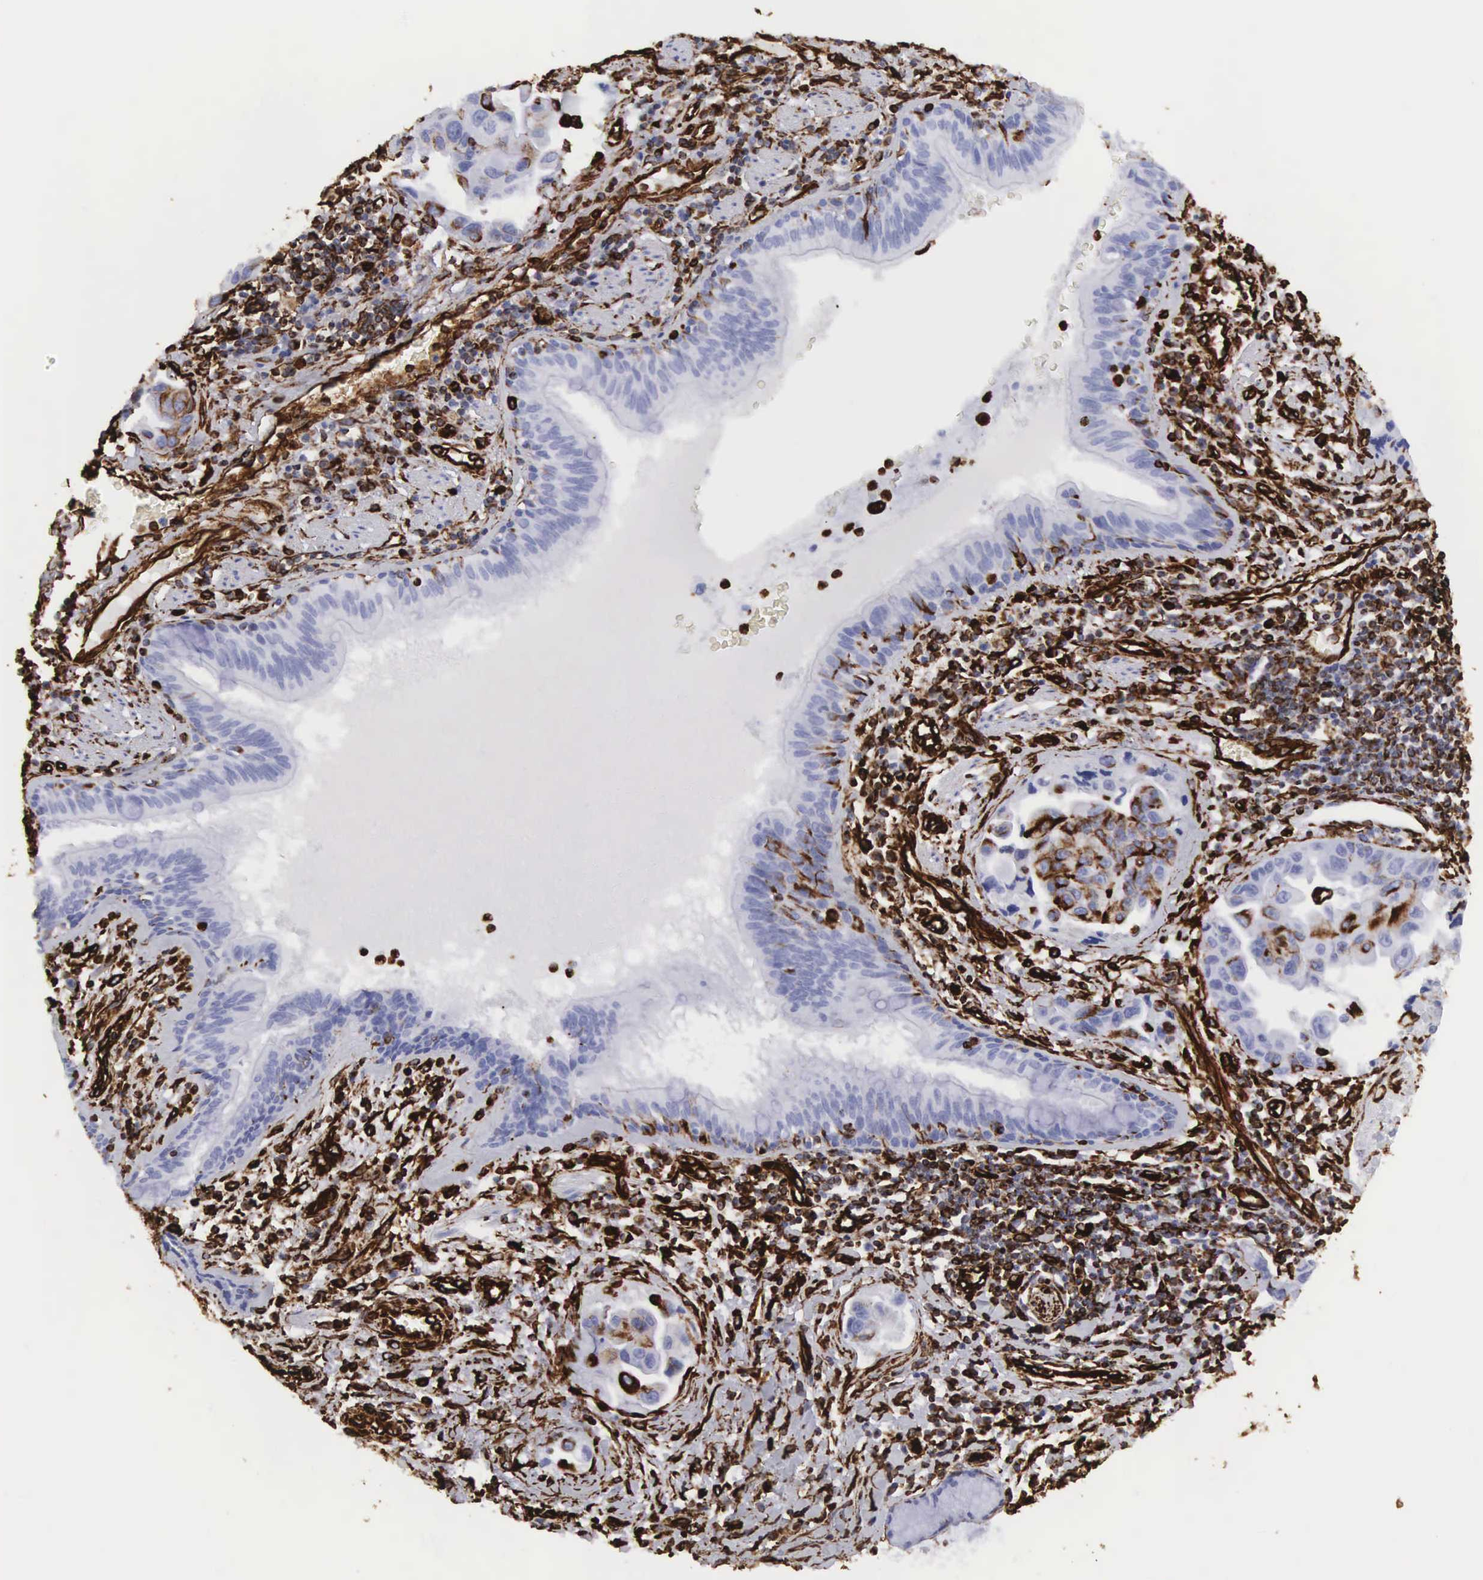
{"staining": {"intensity": "strong", "quantity": "<25%", "location": "cytoplasmic/membranous"}, "tissue": "lung cancer", "cell_type": "Tumor cells", "image_type": "cancer", "snomed": [{"axis": "morphology", "description": "Adenocarcinoma, NOS"}, {"axis": "topography", "description": "Lung"}], "caption": "Strong cytoplasmic/membranous protein positivity is identified in approximately <25% of tumor cells in adenocarcinoma (lung).", "gene": "VIM", "patient": {"sex": "male", "age": 64}}